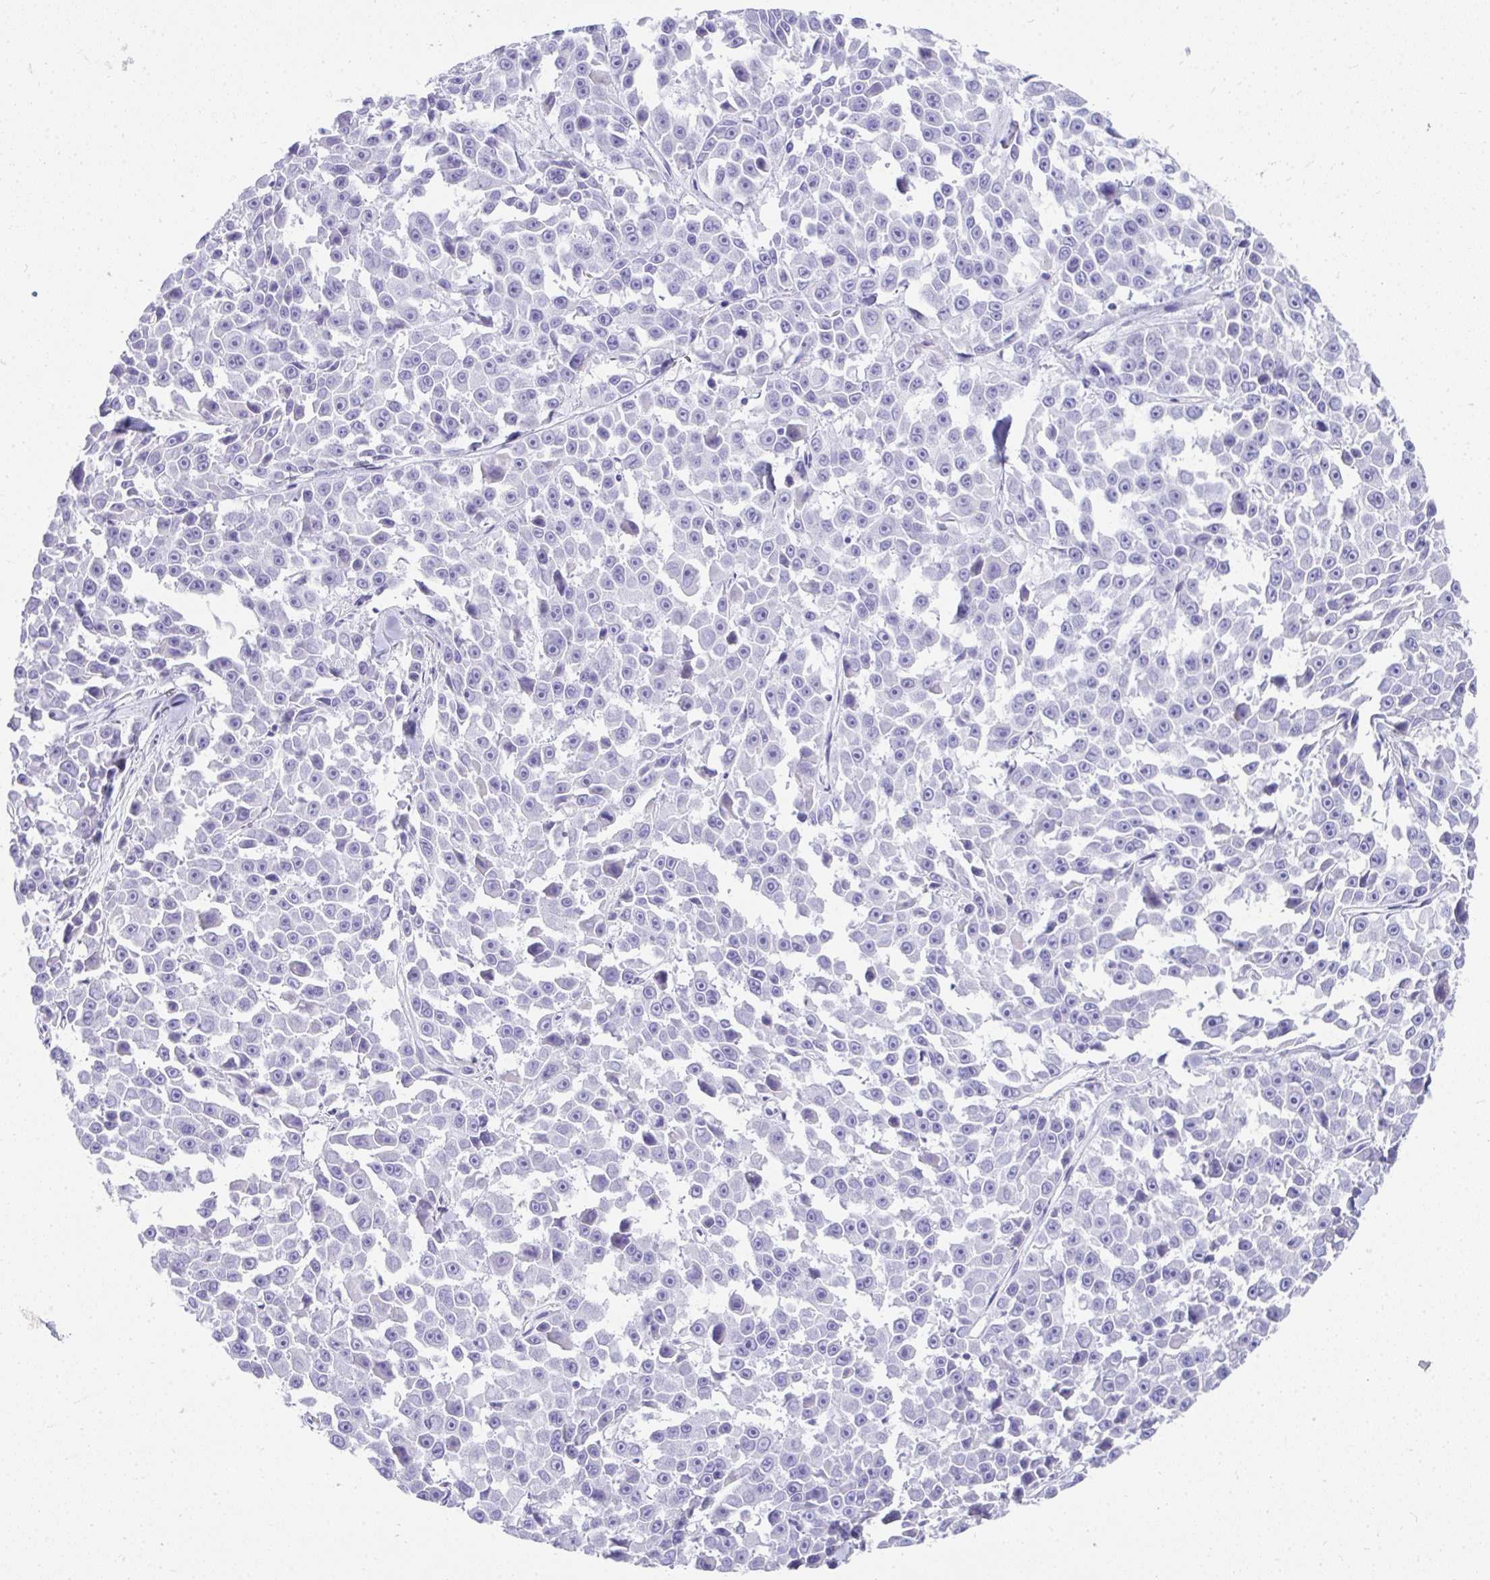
{"staining": {"intensity": "negative", "quantity": "none", "location": "none"}, "tissue": "melanoma", "cell_type": "Tumor cells", "image_type": "cancer", "snomed": [{"axis": "morphology", "description": "Malignant melanoma, NOS"}, {"axis": "topography", "description": "Skin"}], "caption": "Melanoma stained for a protein using immunohistochemistry exhibits no staining tumor cells.", "gene": "TNNT1", "patient": {"sex": "female", "age": 66}}